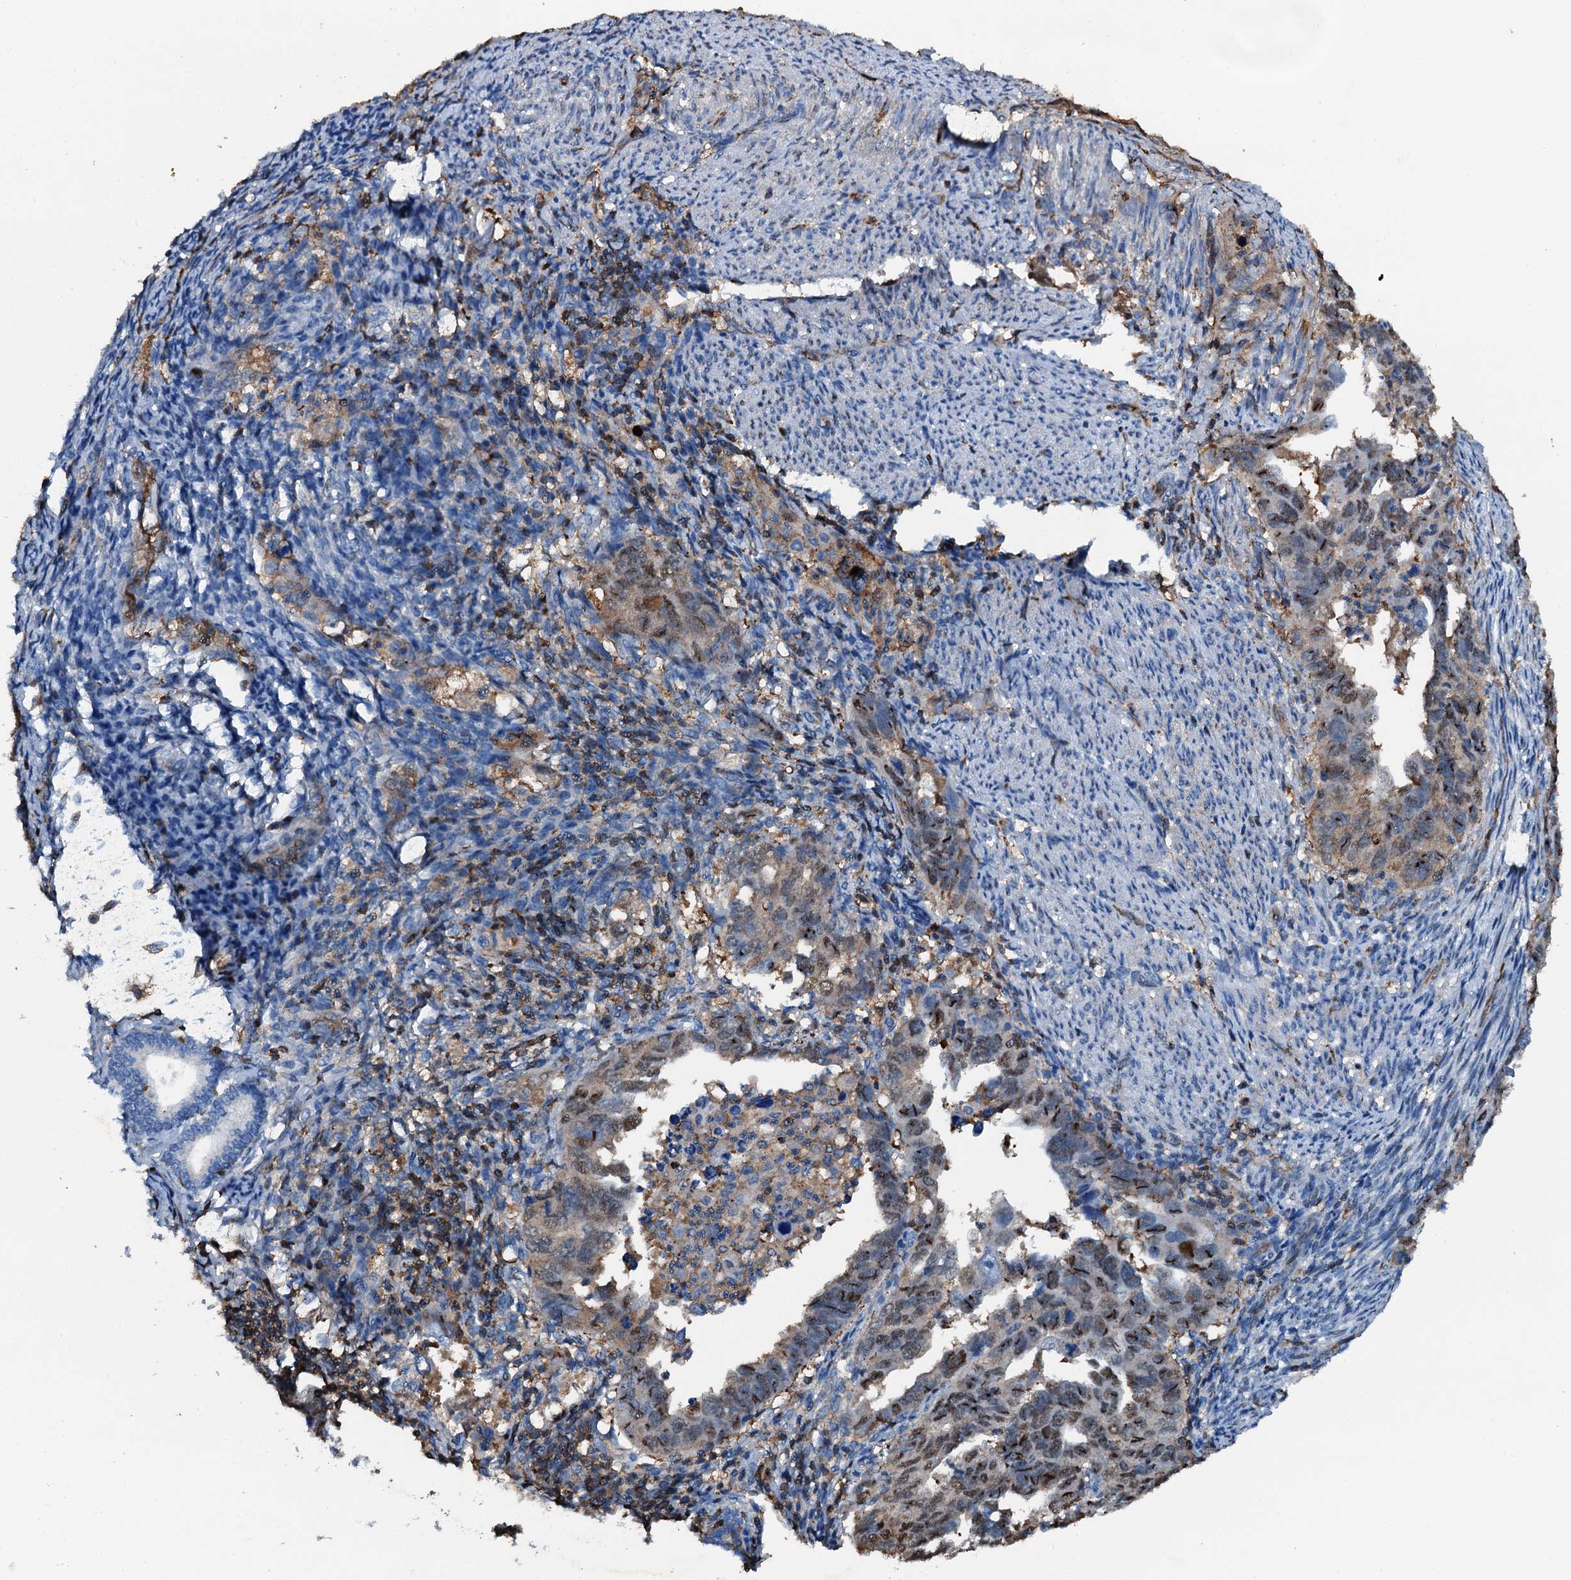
{"staining": {"intensity": "moderate", "quantity": "25%-75%", "location": "cytoplasmic/membranous,nuclear"}, "tissue": "endometrial cancer", "cell_type": "Tumor cells", "image_type": "cancer", "snomed": [{"axis": "morphology", "description": "Adenocarcinoma, NOS"}, {"axis": "topography", "description": "Endometrium"}], "caption": "A high-resolution micrograph shows immunohistochemistry staining of endometrial cancer (adenocarcinoma), which displays moderate cytoplasmic/membranous and nuclear expression in about 25%-75% of tumor cells.", "gene": "MS4A4E", "patient": {"sex": "female", "age": 65}}